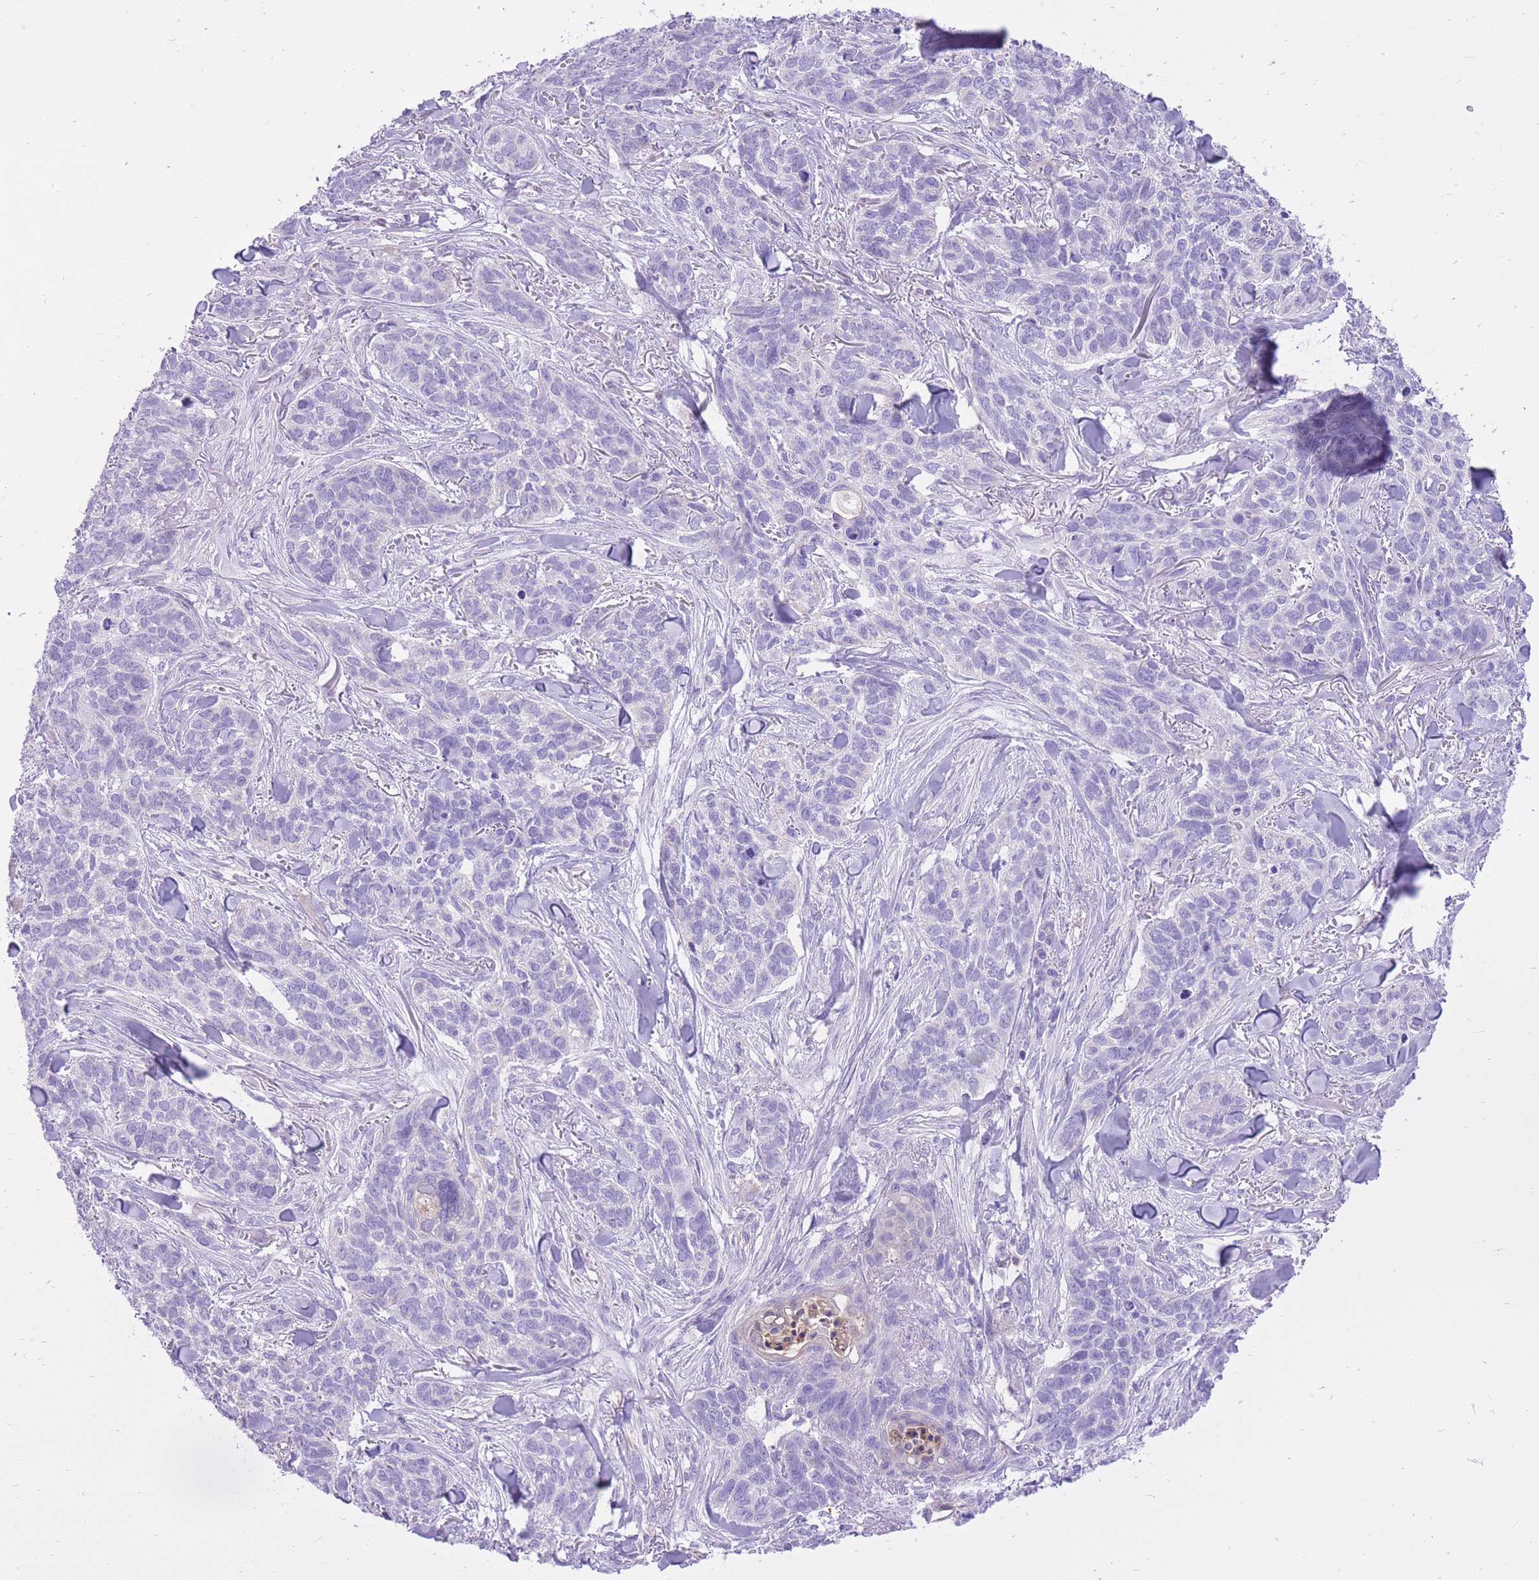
{"staining": {"intensity": "negative", "quantity": "none", "location": "none"}, "tissue": "skin cancer", "cell_type": "Tumor cells", "image_type": "cancer", "snomed": [{"axis": "morphology", "description": "Basal cell carcinoma"}, {"axis": "topography", "description": "Skin"}], "caption": "Basal cell carcinoma (skin) stained for a protein using immunohistochemistry exhibits no positivity tumor cells.", "gene": "SLC4A4", "patient": {"sex": "male", "age": 86}}